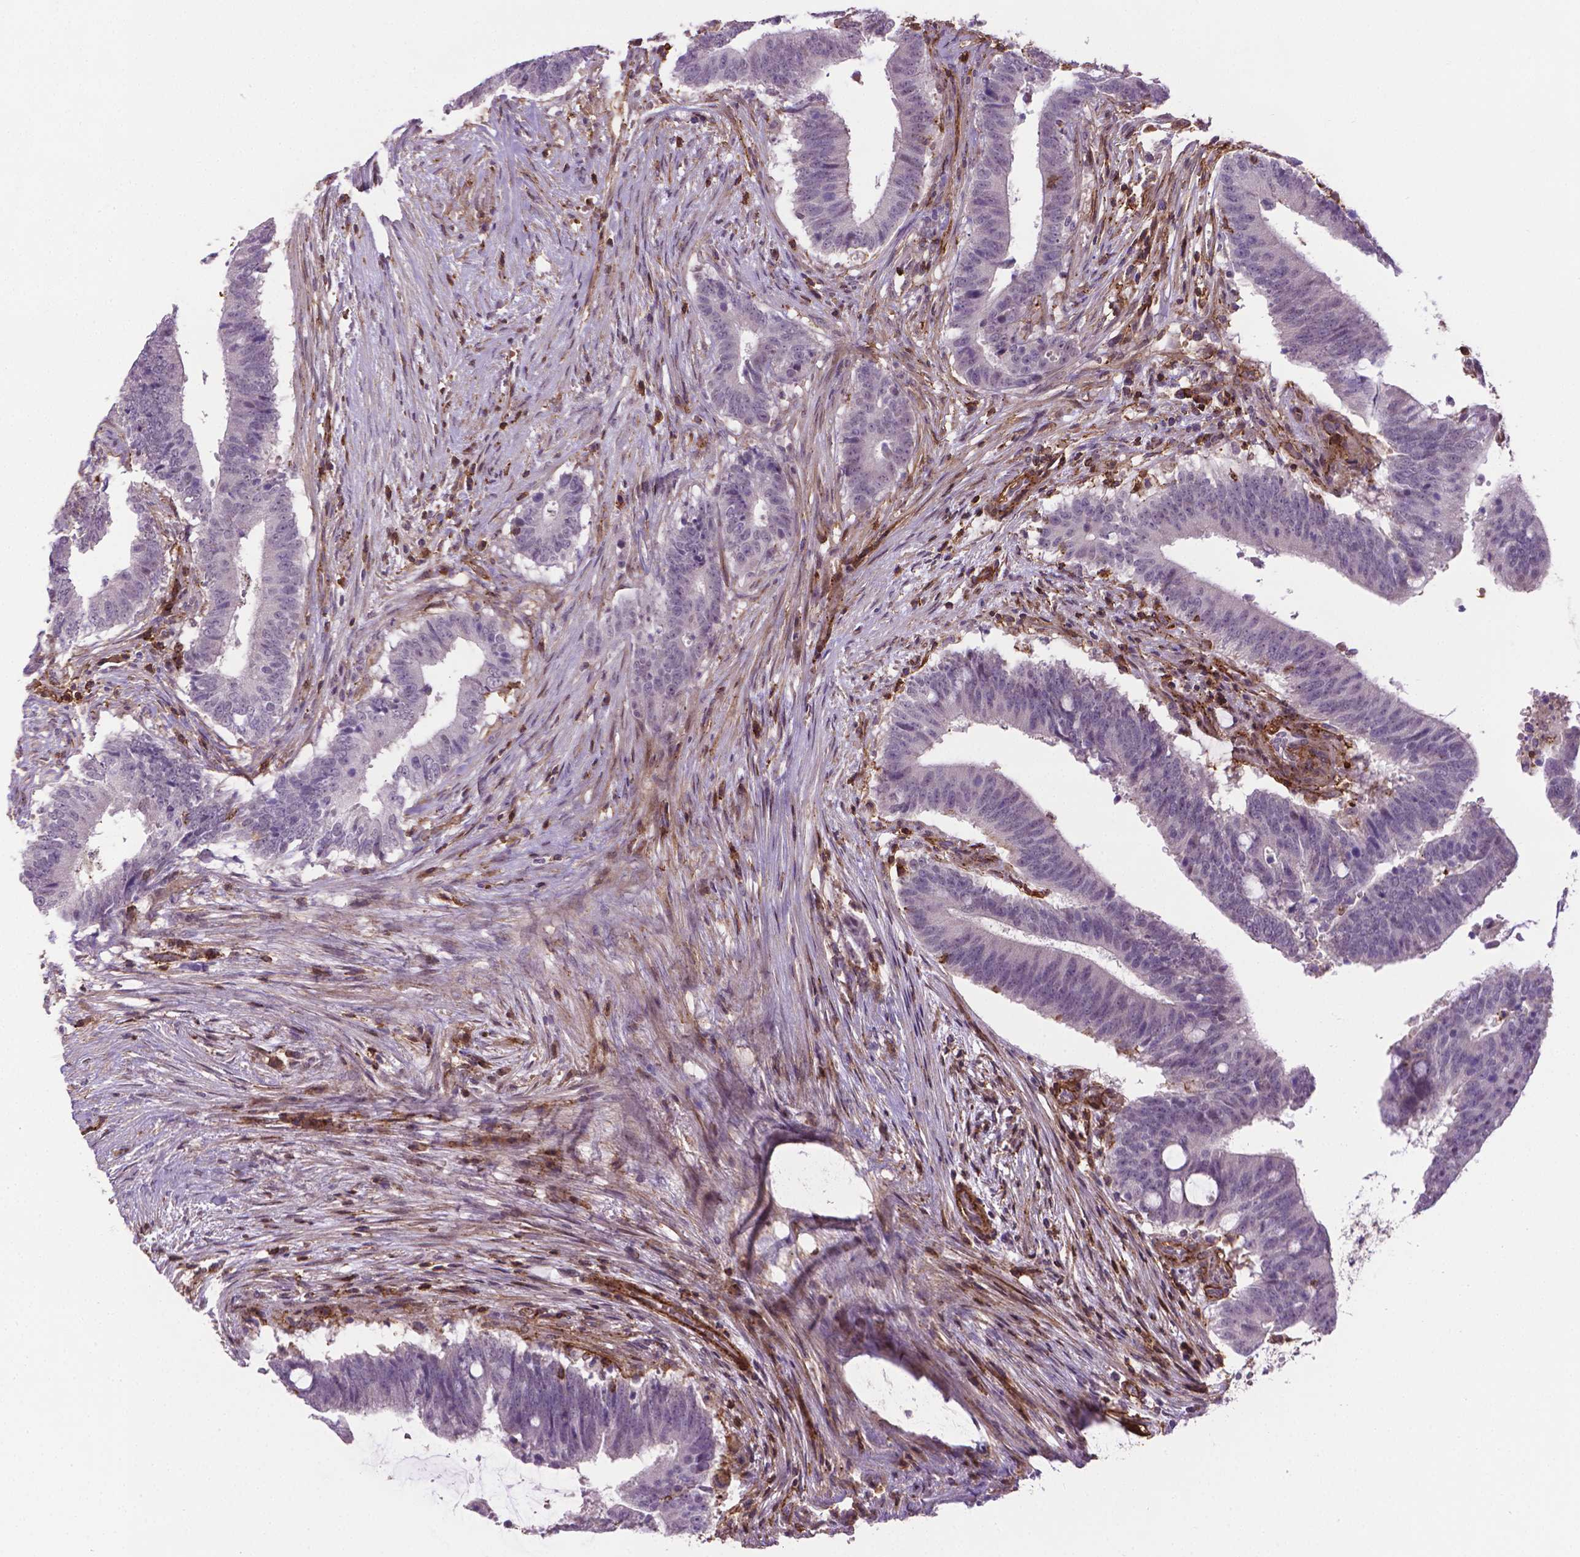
{"staining": {"intensity": "negative", "quantity": "none", "location": "none"}, "tissue": "colorectal cancer", "cell_type": "Tumor cells", "image_type": "cancer", "snomed": [{"axis": "morphology", "description": "Adenocarcinoma, NOS"}, {"axis": "topography", "description": "Colon"}], "caption": "A high-resolution photomicrograph shows immunohistochemistry staining of adenocarcinoma (colorectal), which displays no significant staining in tumor cells. The staining is performed using DAB (3,3'-diaminobenzidine) brown chromogen with nuclei counter-stained in using hematoxylin.", "gene": "ACAD10", "patient": {"sex": "female", "age": 43}}